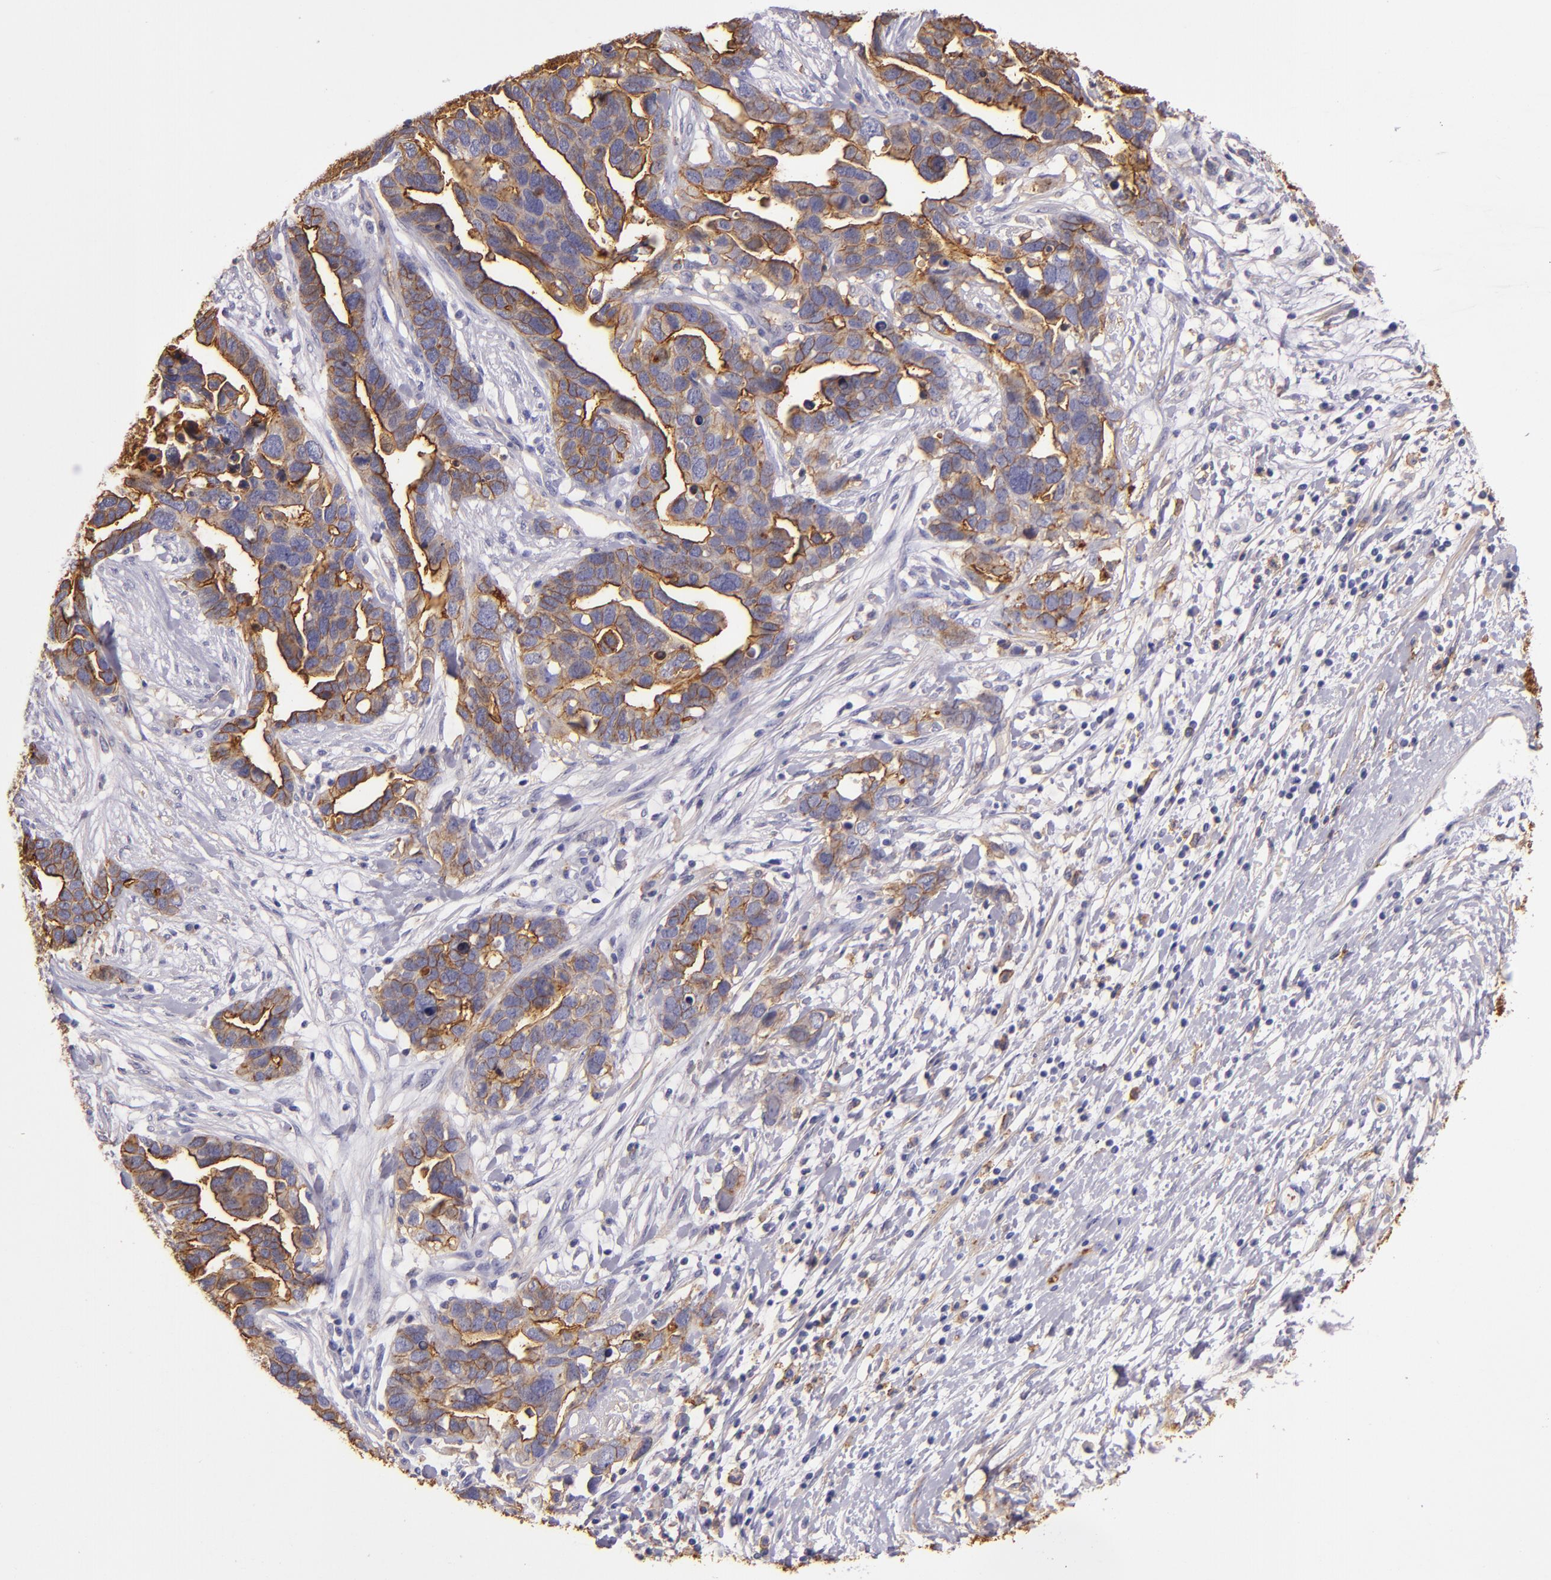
{"staining": {"intensity": "moderate", "quantity": ">75%", "location": "cytoplasmic/membranous"}, "tissue": "ovarian cancer", "cell_type": "Tumor cells", "image_type": "cancer", "snomed": [{"axis": "morphology", "description": "Cystadenocarcinoma, serous, NOS"}, {"axis": "topography", "description": "Ovary"}], "caption": "Immunohistochemistry (IHC) photomicrograph of neoplastic tissue: serous cystadenocarcinoma (ovarian) stained using IHC reveals medium levels of moderate protein expression localized specifically in the cytoplasmic/membranous of tumor cells, appearing as a cytoplasmic/membranous brown color.", "gene": "CD9", "patient": {"sex": "female", "age": 54}}